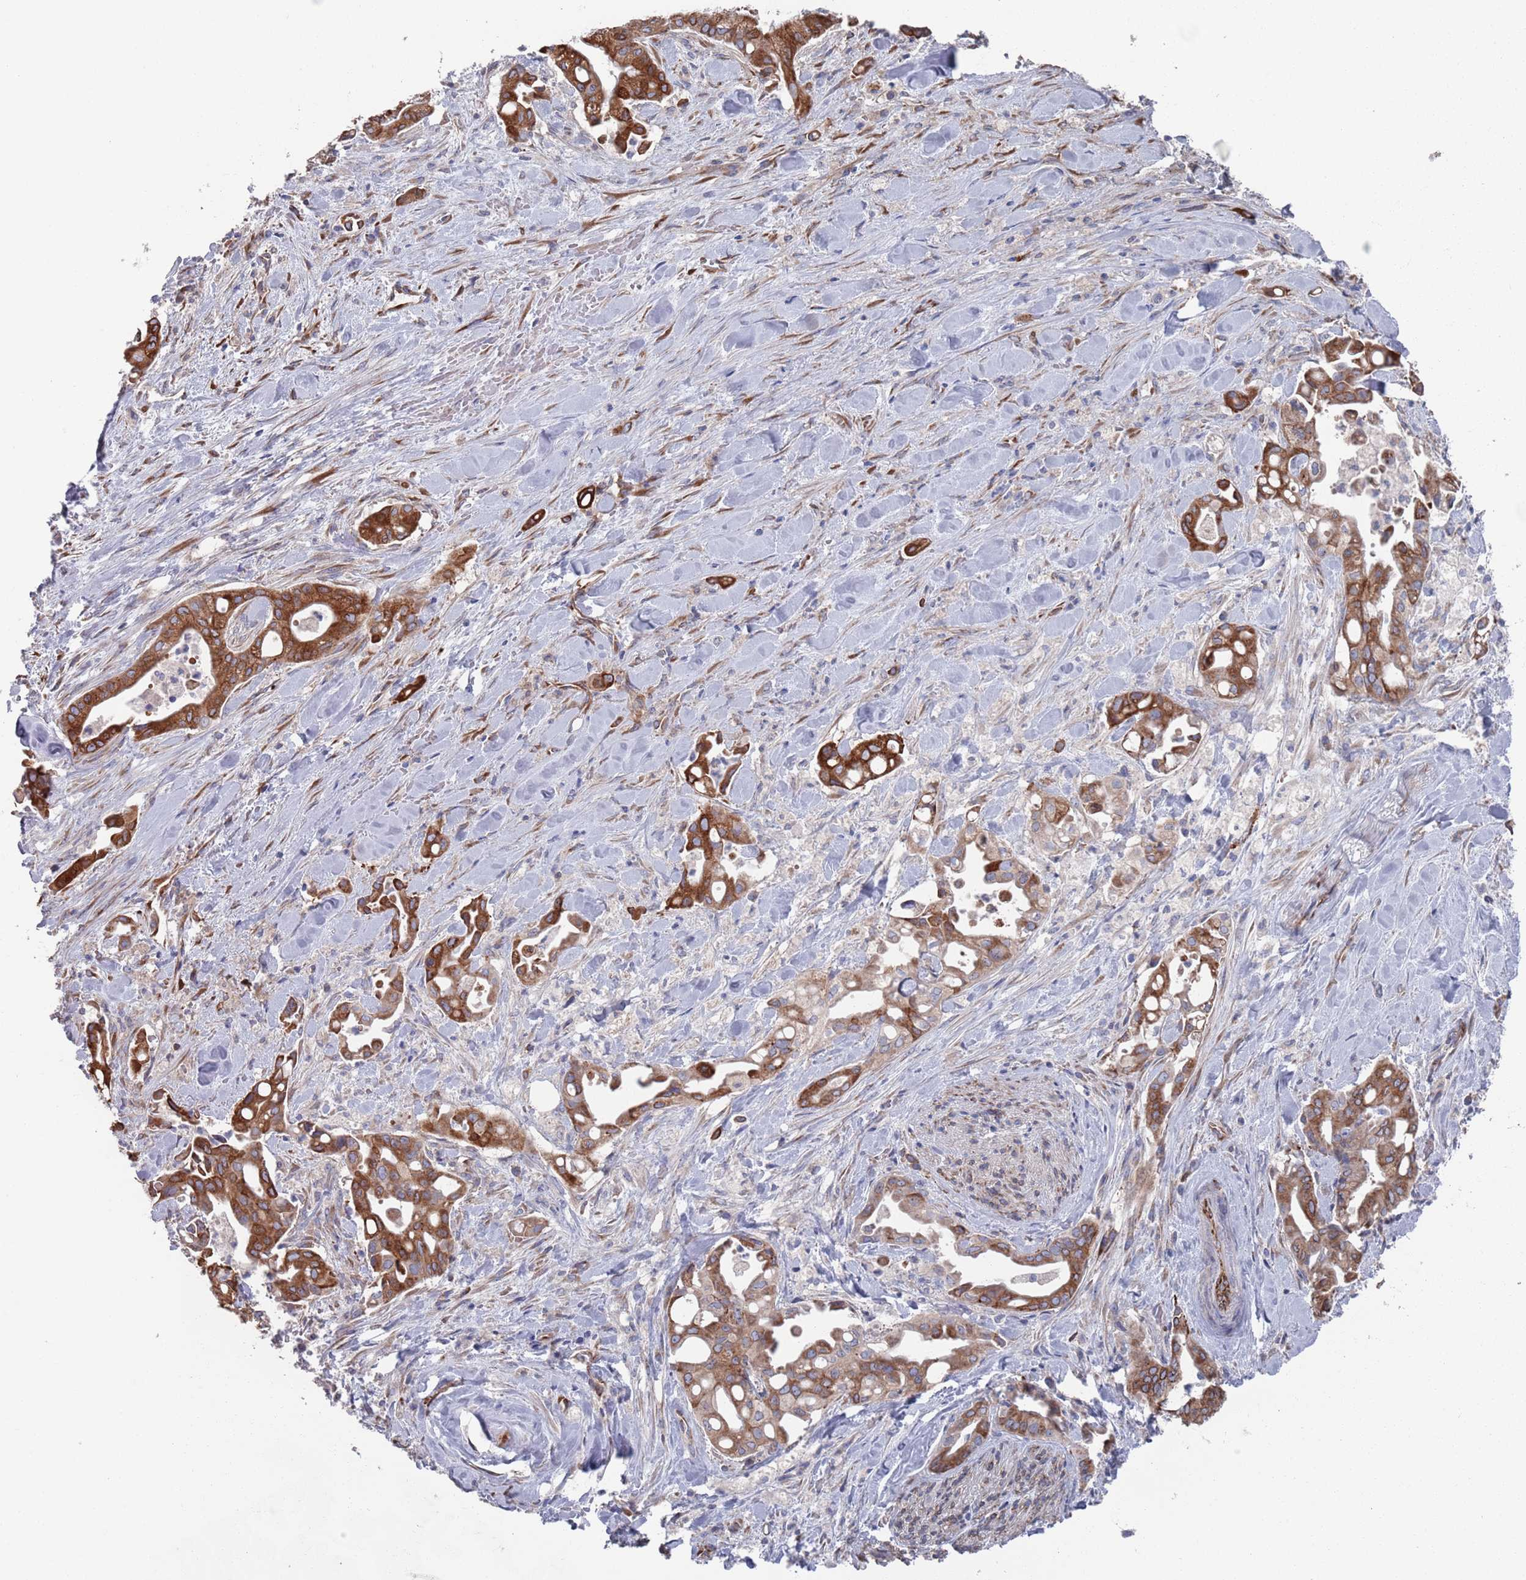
{"staining": {"intensity": "strong", "quantity": ">75%", "location": "cytoplasmic/membranous"}, "tissue": "liver cancer", "cell_type": "Tumor cells", "image_type": "cancer", "snomed": [{"axis": "morphology", "description": "Cholangiocarcinoma"}, {"axis": "topography", "description": "Liver"}], "caption": "Liver cancer (cholangiocarcinoma) tissue exhibits strong cytoplasmic/membranous staining in about >75% of tumor cells", "gene": "CCDC106", "patient": {"sex": "female", "age": 68}}